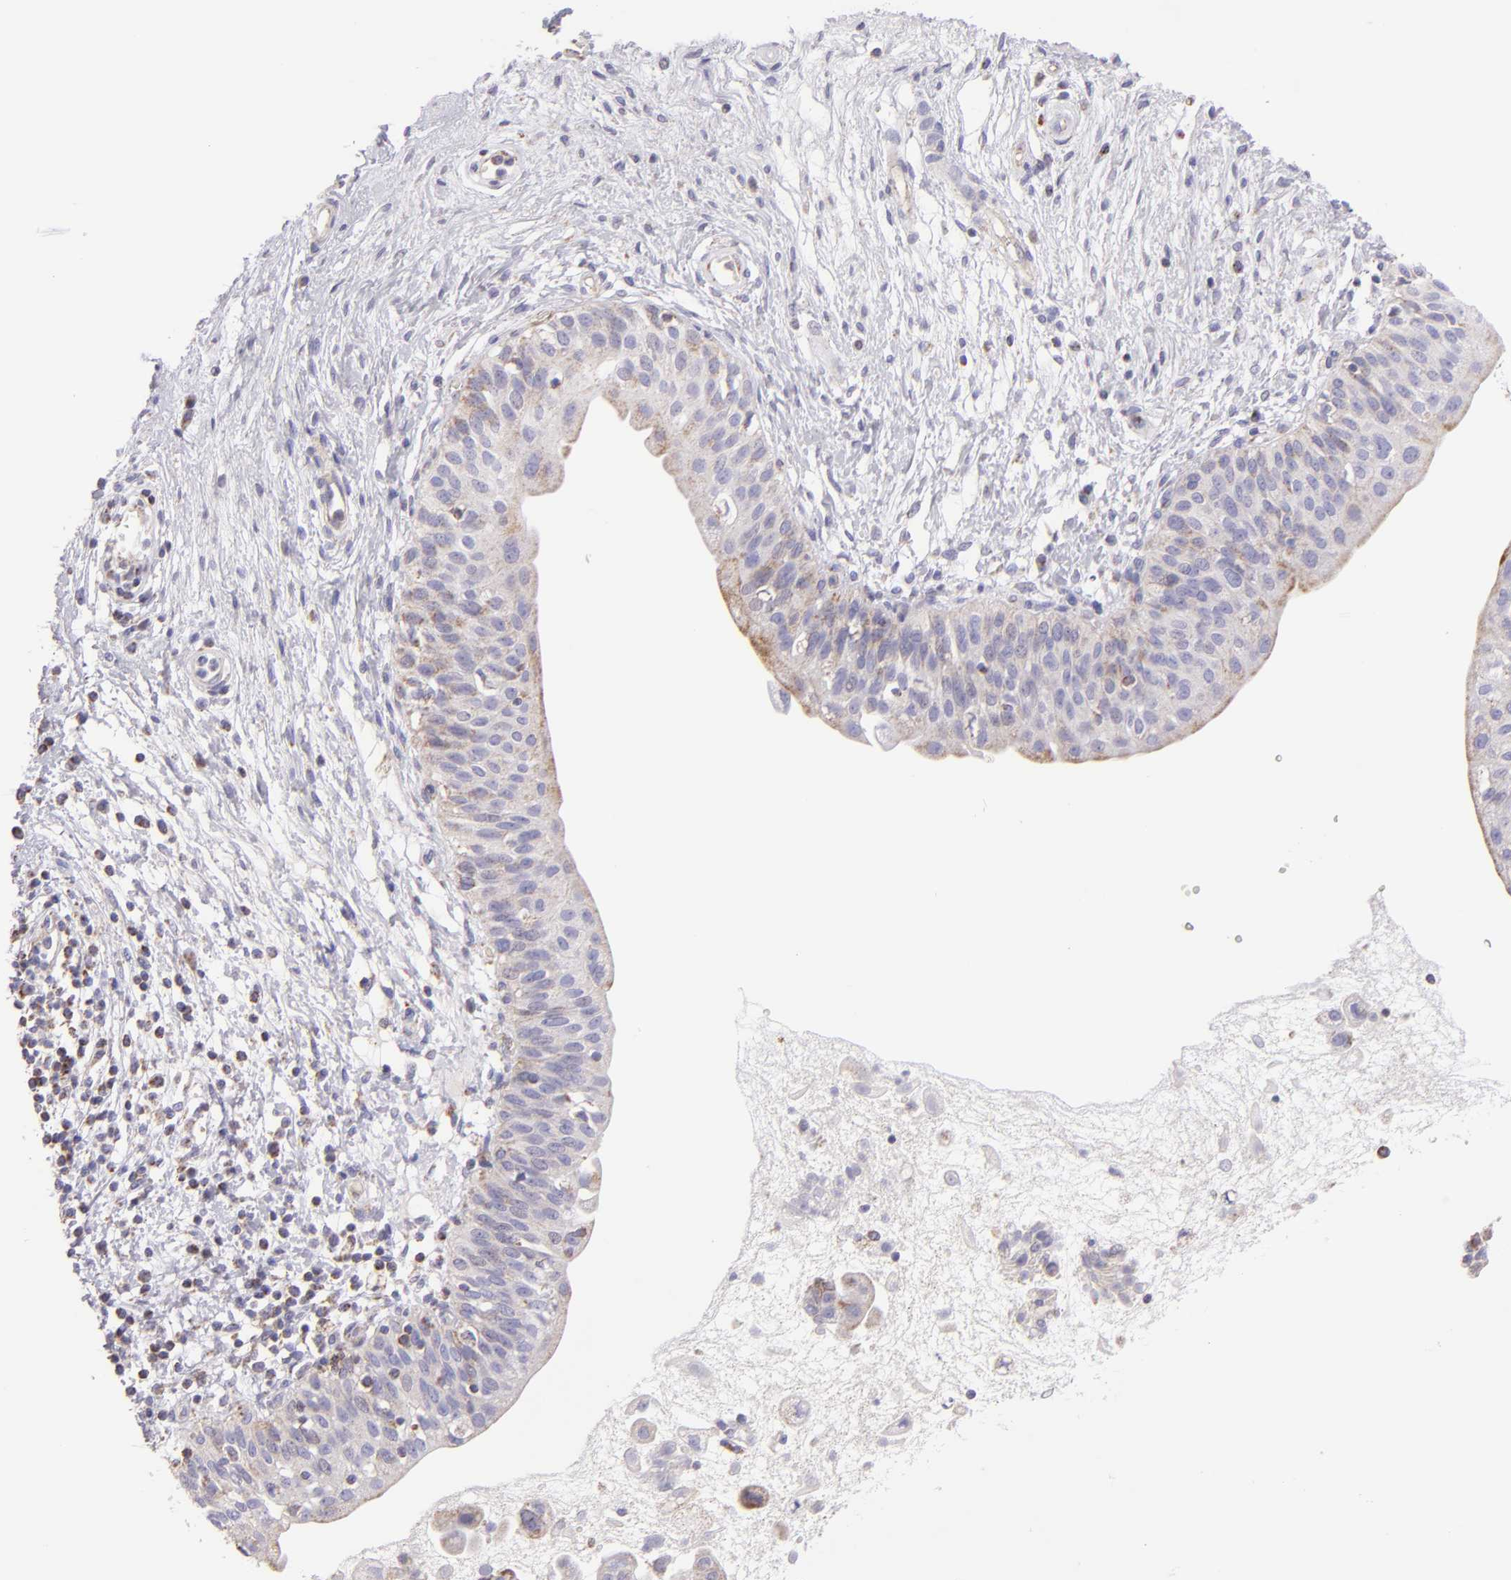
{"staining": {"intensity": "weak", "quantity": ">75%", "location": "cytoplasmic/membranous"}, "tissue": "urinary bladder", "cell_type": "Urothelial cells", "image_type": "normal", "snomed": [{"axis": "morphology", "description": "Normal tissue, NOS"}, {"axis": "topography", "description": "Urinary bladder"}], "caption": "Approximately >75% of urothelial cells in normal human urinary bladder display weak cytoplasmic/membranous protein positivity as visualized by brown immunohistochemical staining.", "gene": "HSPD1", "patient": {"sex": "female", "age": 55}}